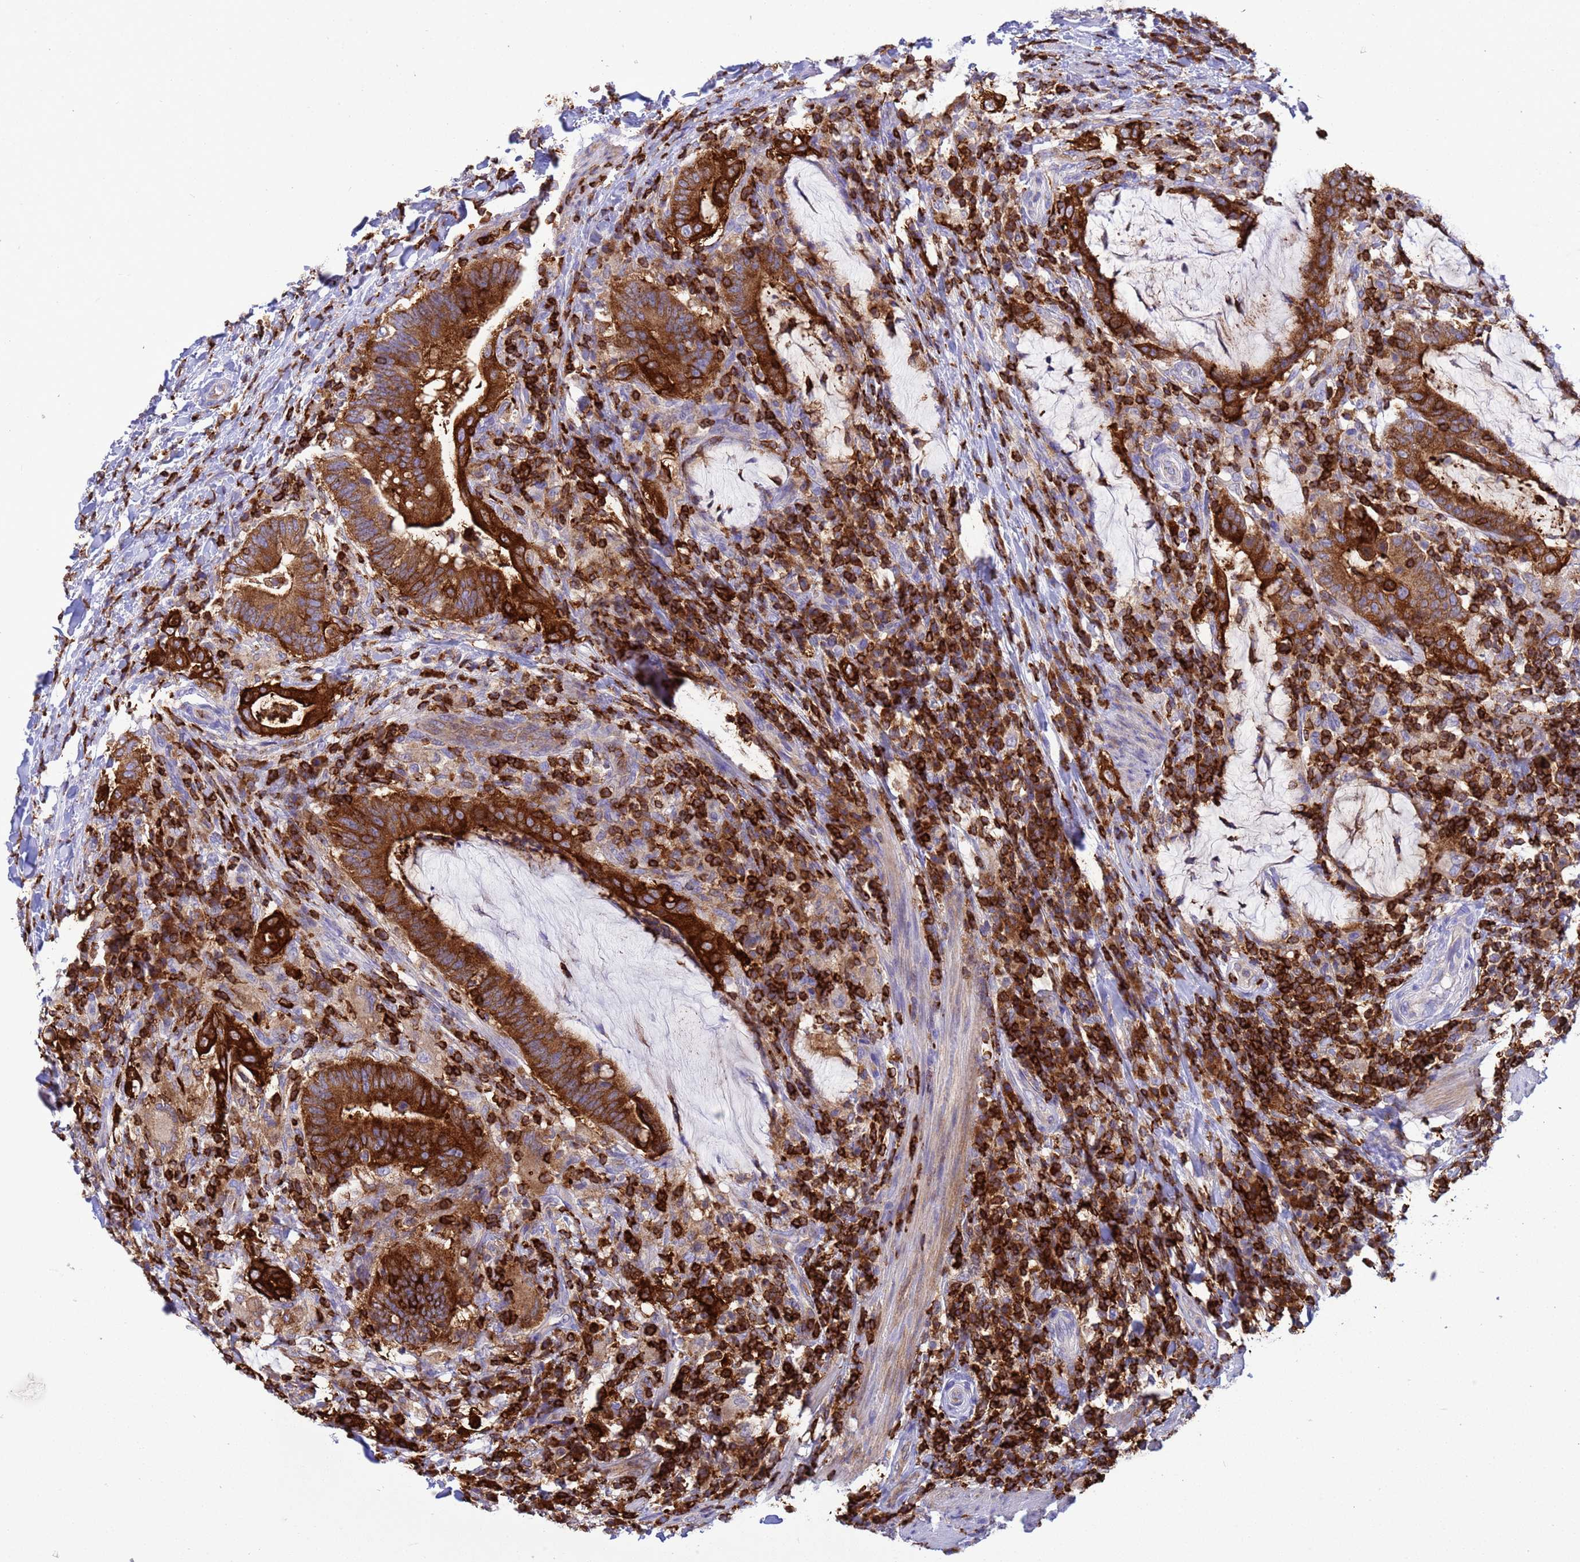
{"staining": {"intensity": "strong", "quantity": ">75%", "location": "cytoplasmic/membranous"}, "tissue": "colorectal cancer", "cell_type": "Tumor cells", "image_type": "cancer", "snomed": [{"axis": "morphology", "description": "Adenocarcinoma, NOS"}, {"axis": "topography", "description": "Colon"}], "caption": "Immunohistochemistry photomicrograph of neoplastic tissue: human colorectal adenocarcinoma stained using immunohistochemistry exhibits high levels of strong protein expression localized specifically in the cytoplasmic/membranous of tumor cells, appearing as a cytoplasmic/membranous brown color.", "gene": "EZR", "patient": {"sex": "female", "age": 66}}